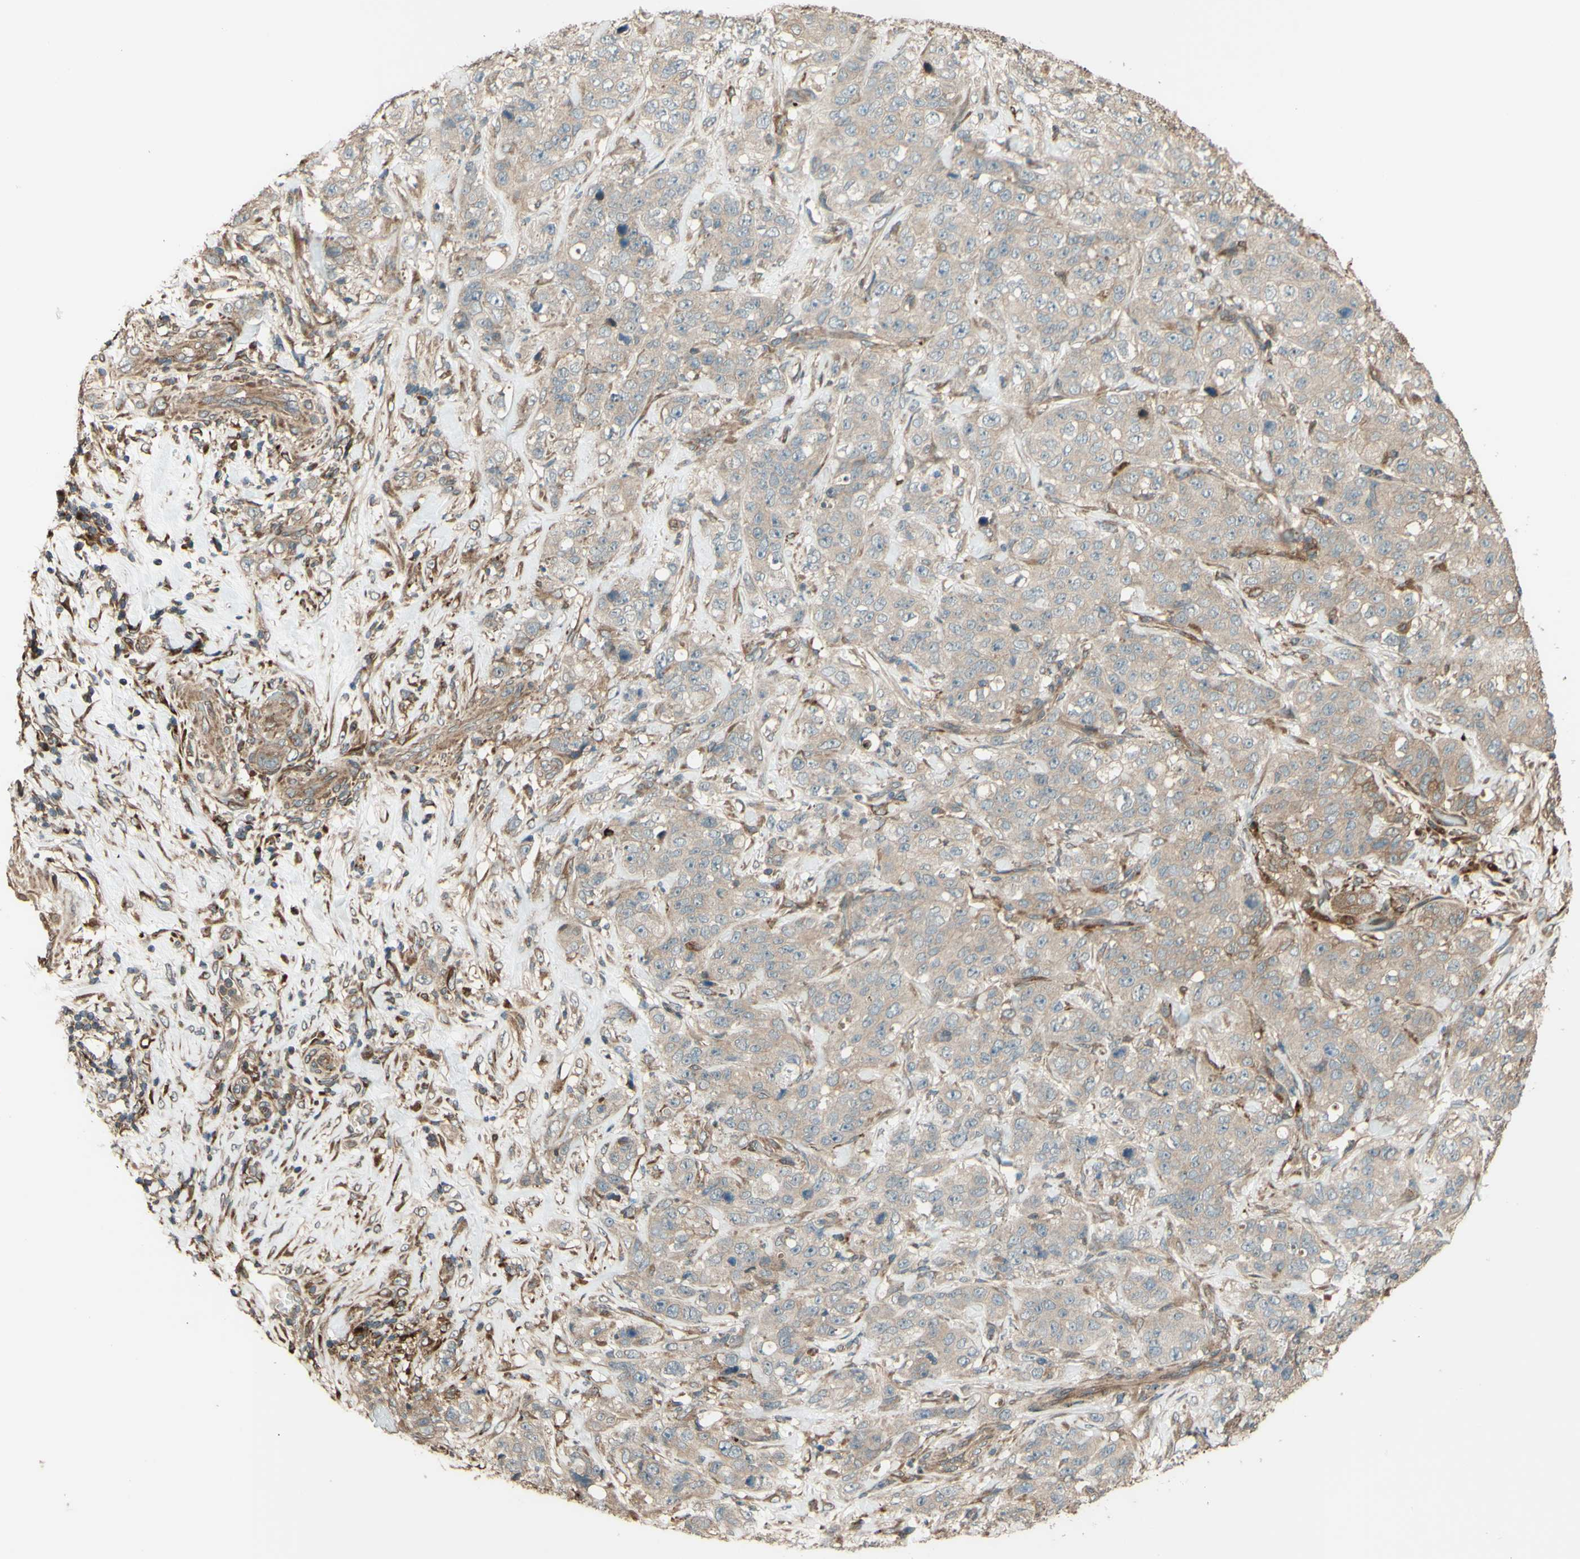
{"staining": {"intensity": "weak", "quantity": ">75%", "location": "cytoplasmic/membranous"}, "tissue": "stomach cancer", "cell_type": "Tumor cells", "image_type": "cancer", "snomed": [{"axis": "morphology", "description": "Adenocarcinoma, NOS"}, {"axis": "topography", "description": "Stomach"}], "caption": "There is low levels of weak cytoplasmic/membranous staining in tumor cells of adenocarcinoma (stomach), as demonstrated by immunohistochemical staining (brown color).", "gene": "RNF19A", "patient": {"sex": "male", "age": 48}}